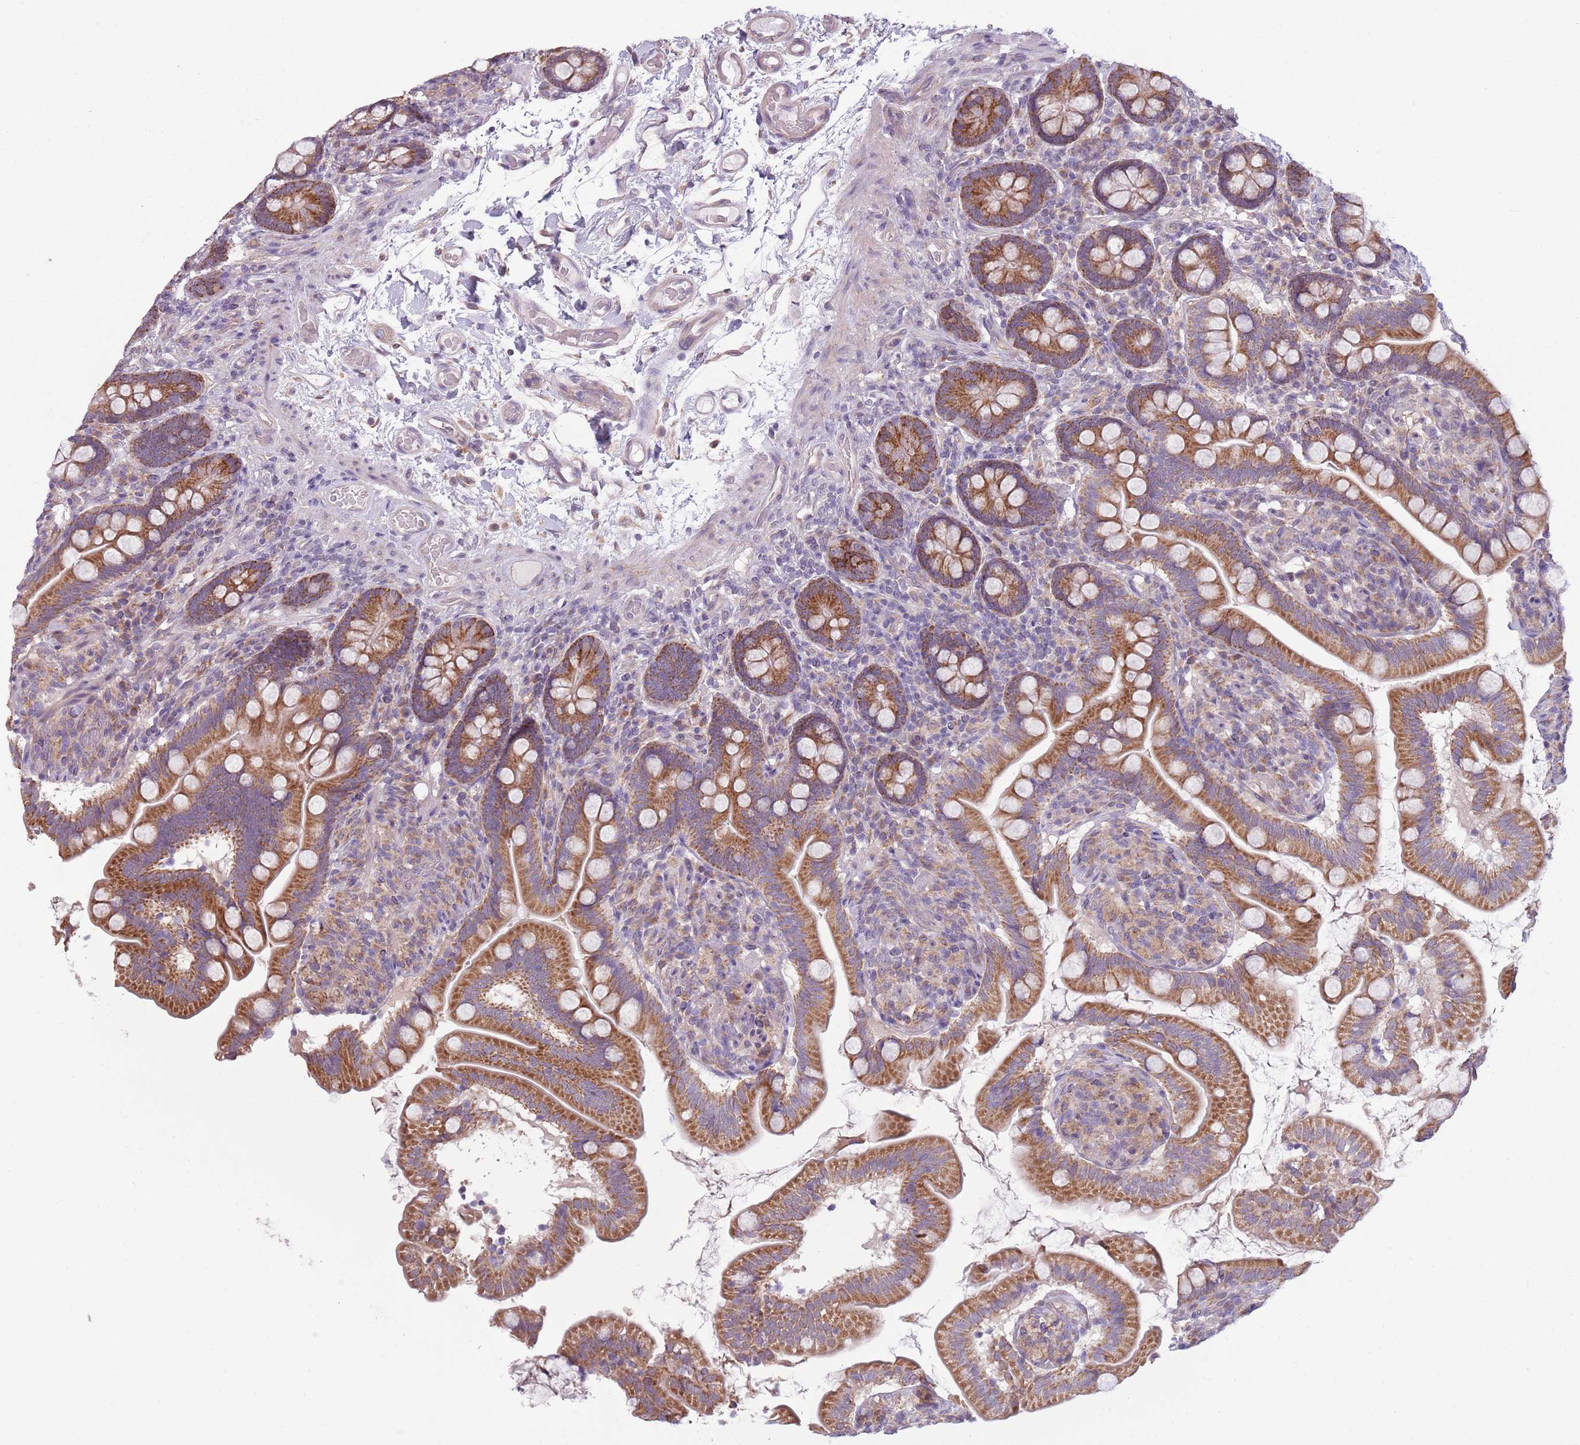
{"staining": {"intensity": "strong", "quantity": ">75%", "location": "cytoplasmic/membranous"}, "tissue": "small intestine", "cell_type": "Glandular cells", "image_type": "normal", "snomed": [{"axis": "morphology", "description": "Normal tissue, NOS"}, {"axis": "topography", "description": "Small intestine"}], "caption": "This photomicrograph exhibits immunohistochemistry staining of benign small intestine, with high strong cytoplasmic/membranous expression in about >75% of glandular cells.", "gene": "COQ5", "patient": {"sex": "female", "age": 64}}